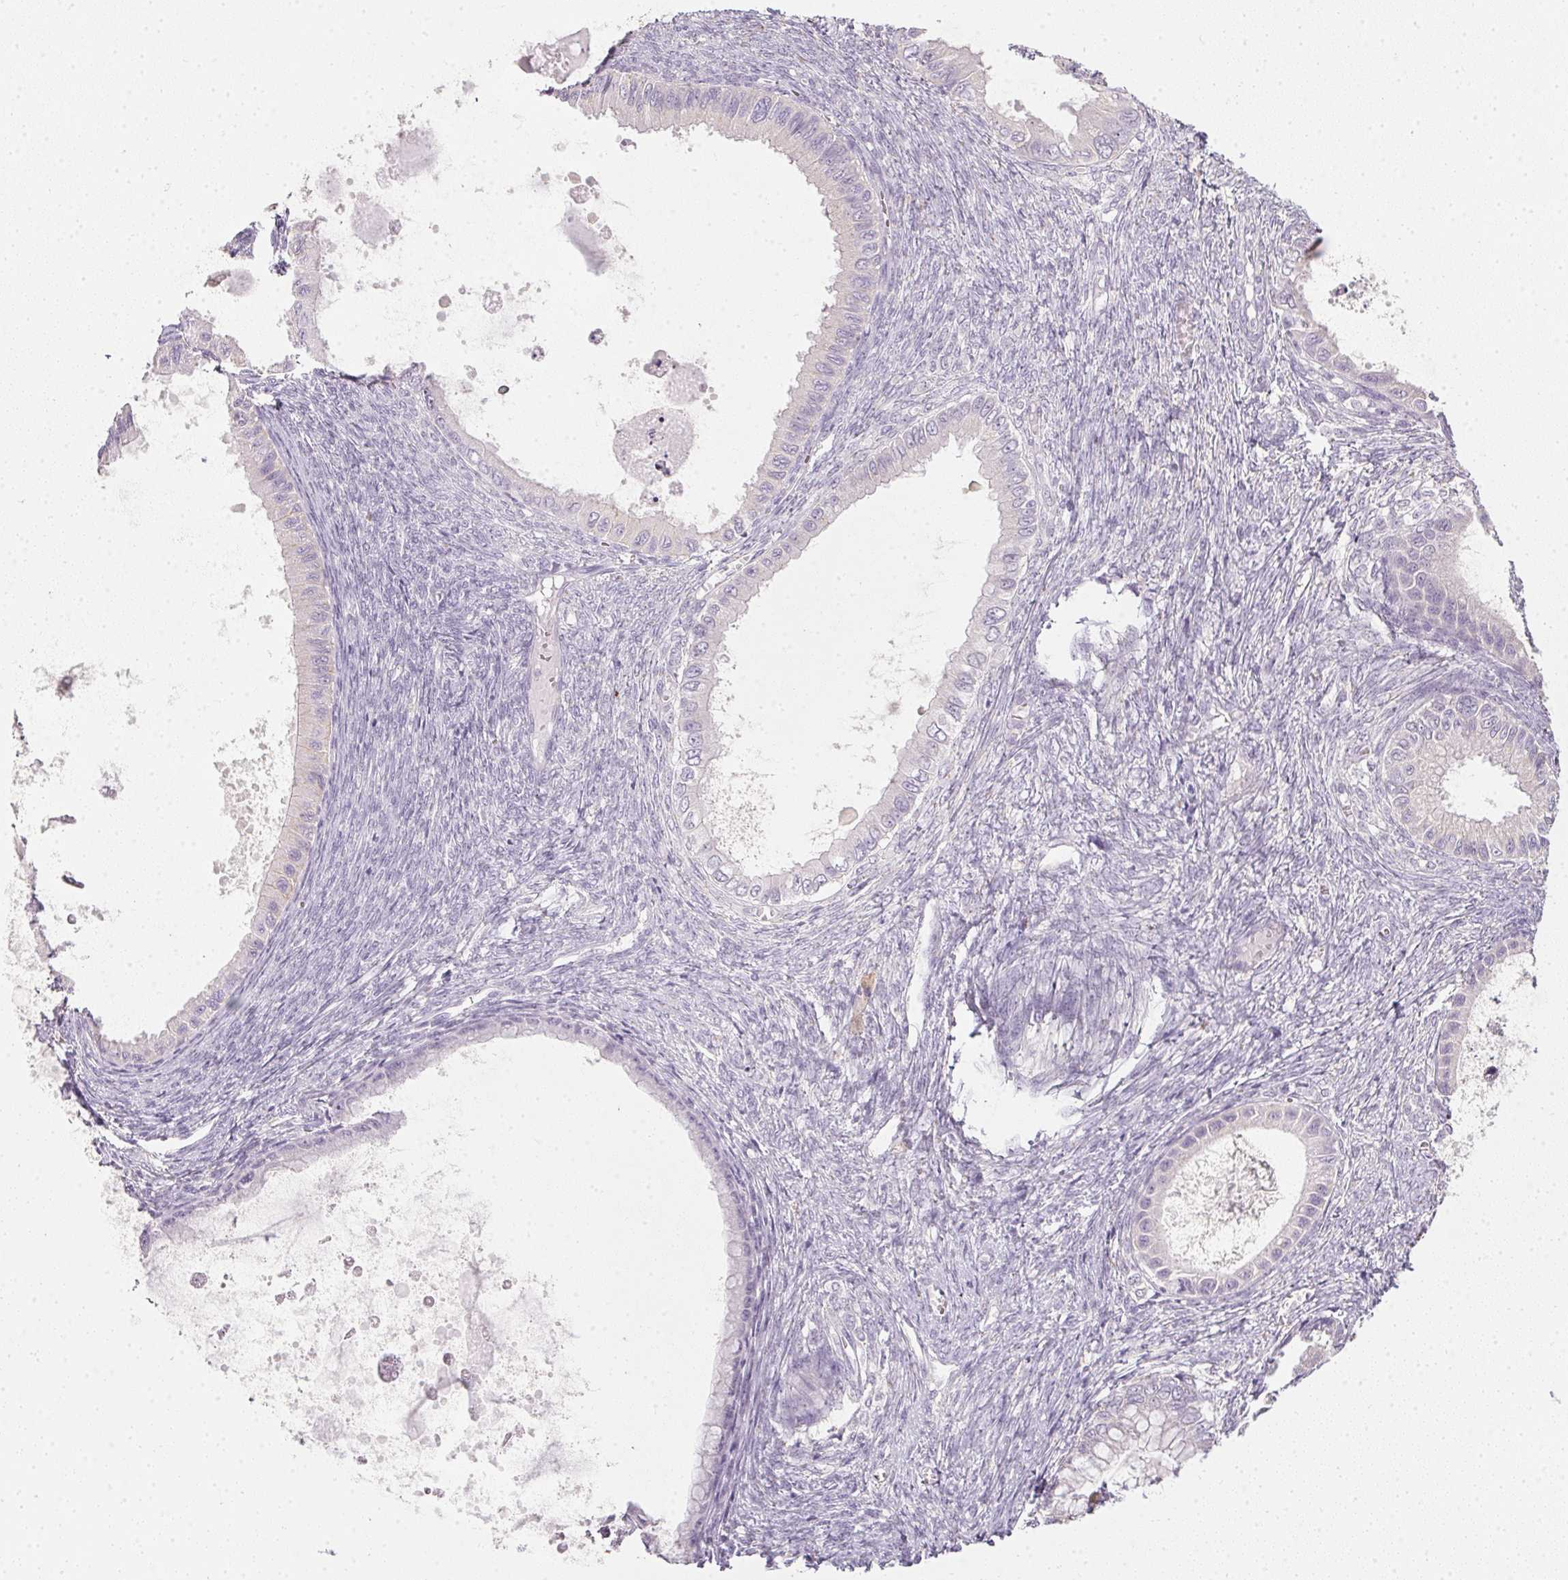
{"staining": {"intensity": "moderate", "quantity": "<25%", "location": "cytoplasmic/membranous"}, "tissue": "ovarian cancer", "cell_type": "Tumor cells", "image_type": "cancer", "snomed": [{"axis": "morphology", "description": "Cystadenocarcinoma, mucinous, NOS"}, {"axis": "topography", "description": "Ovary"}], "caption": "Protein staining of ovarian mucinous cystadenocarcinoma tissue reveals moderate cytoplasmic/membranous positivity in about <25% of tumor cells.", "gene": "TMEM72", "patient": {"sex": "female", "age": 64}}